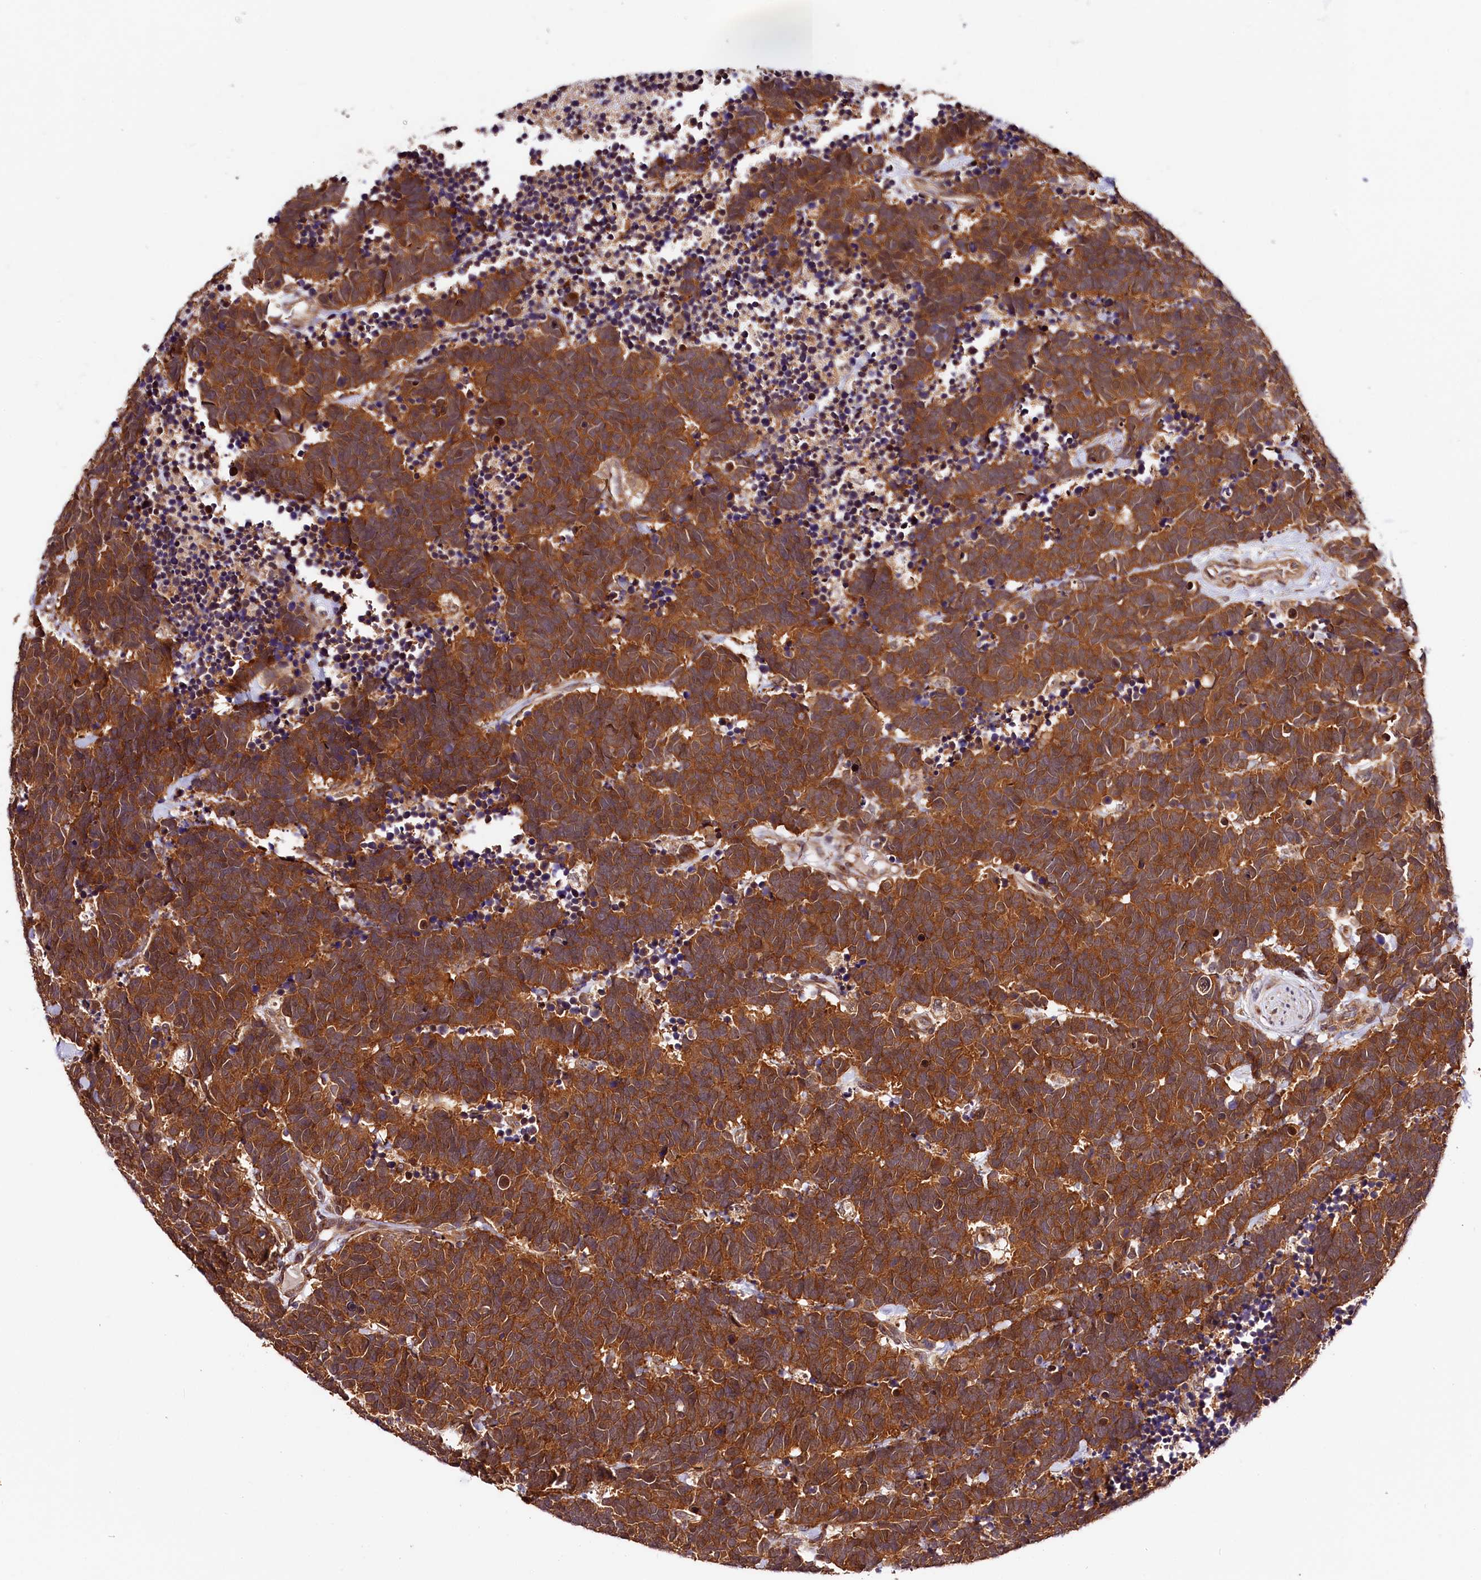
{"staining": {"intensity": "moderate", "quantity": ">75%", "location": "cytoplasmic/membranous"}, "tissue": "carcinoid", "cell_type": "Tumor cells", "image_type": "cancer", "snomed": [{"axis": "morphology", "description": "Carcinoma, NOS"}, {"axis": "morphology", "description": "Carcinoid, malignant, NOS"}, {"axis": "topography", "description": "Urinary bladder"}], "caption": "The immunohistochemical stain shows moderate cytoplasmic/membranous staining in tumor cells of carcinoid tissue.", "gene": "CHORDC1", "patient": {"sex": "male", "age": 57}}